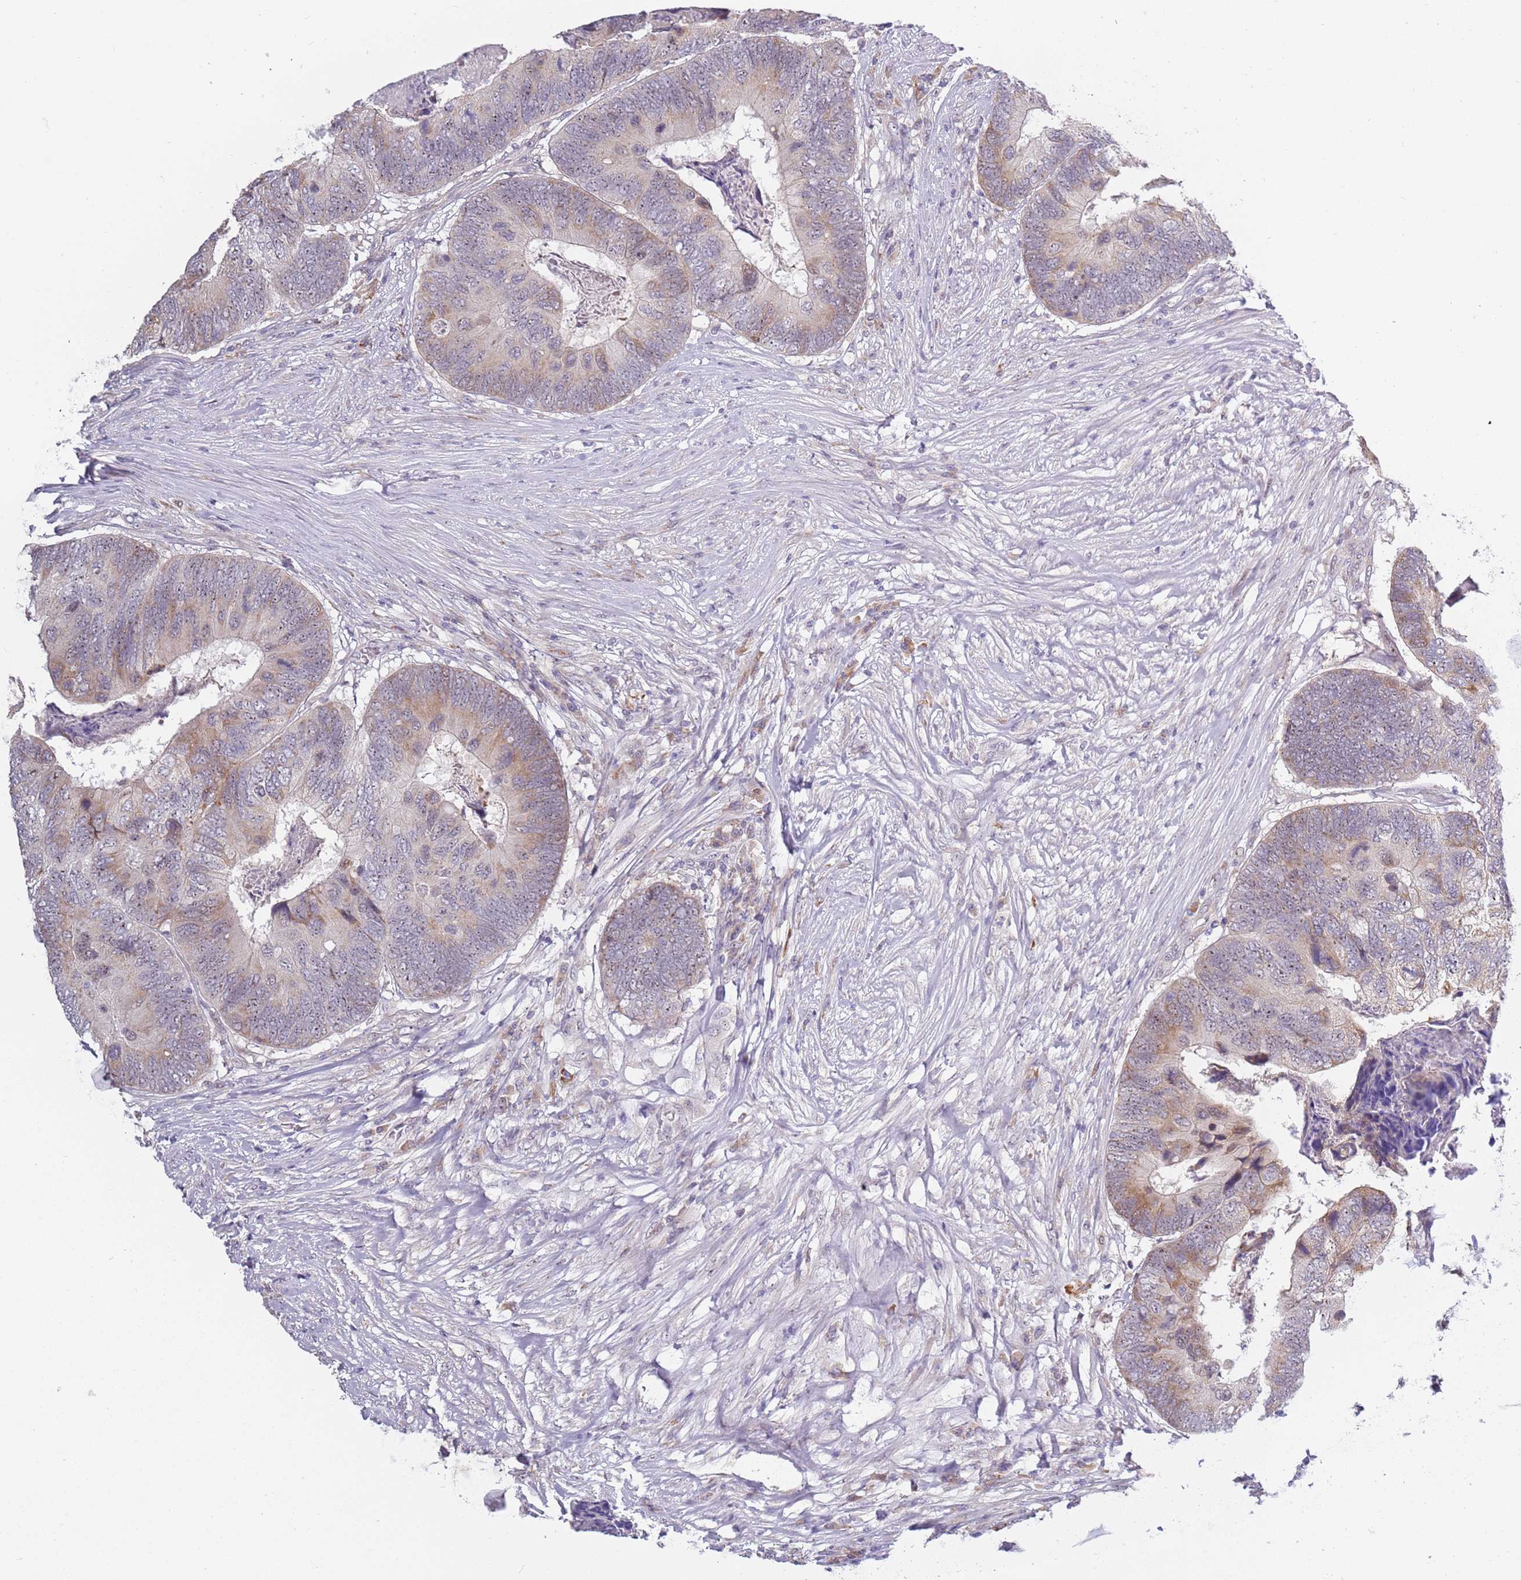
{"staining": {"intensity": "moderate", "quantity": "<25%", "location": "cytoplasmic/membranous,nuclear"}, "tissue": "colorectal cancer", "cell_type": "Tumor cells", "image_type": "cancer", "snomed": [{"axis": "morphology", "description": "Adenocarcinoma, NOS"}, {"axis": "topography", "description": "Colon"}], "caption": "Protein staining of colorectal cancer (adenocarcinoma) tissue shows moderate cytoplasmic/membranous and nuclear expression in about <25% of tumor cells. Using DAB (3,3'-diaminobenzidine) (brown) and hematoxylin (blue) stains, captured at high magnification using brightfield microscopy.", "gene": "UCMA", "patient": {"sex": "female", "age": 67}}